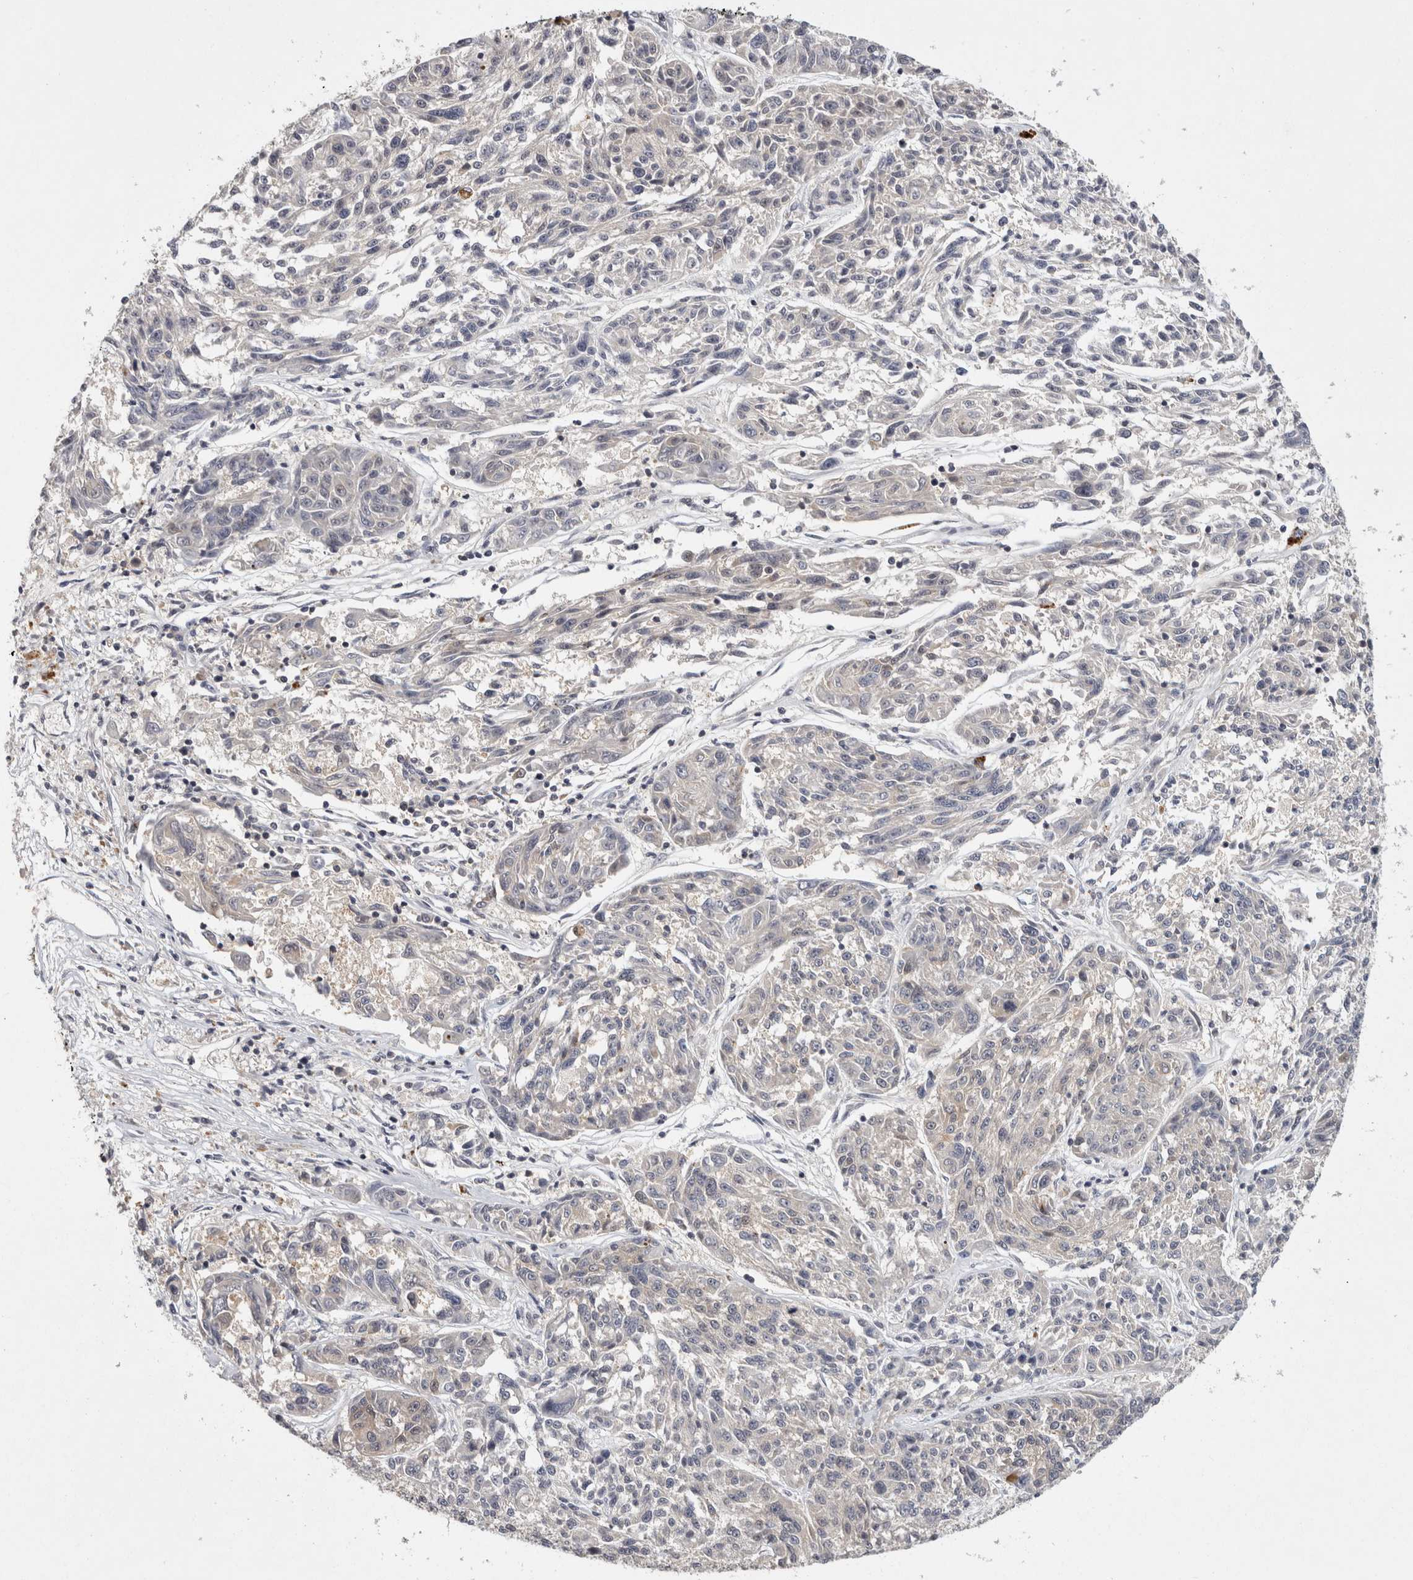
{"staining": {"intensity": "negative", "quantity": "none", "location": "none"}, "tissue": "melanoma", "cell_type": "Tumor cells", "image_type": "cancer", "snomed": [{"axis": "morphology", "description": "Malignant melanoma, NOS"}, {"axis": "topography", "description": "Skin"}], "caption": "This is a histopathology image of immunohistochemistry (IHC) staining of melanoma, which shows no positivity in tumor cells.", "gene": "ACAT2", "patient": {"sex": "male", "age": 53}}